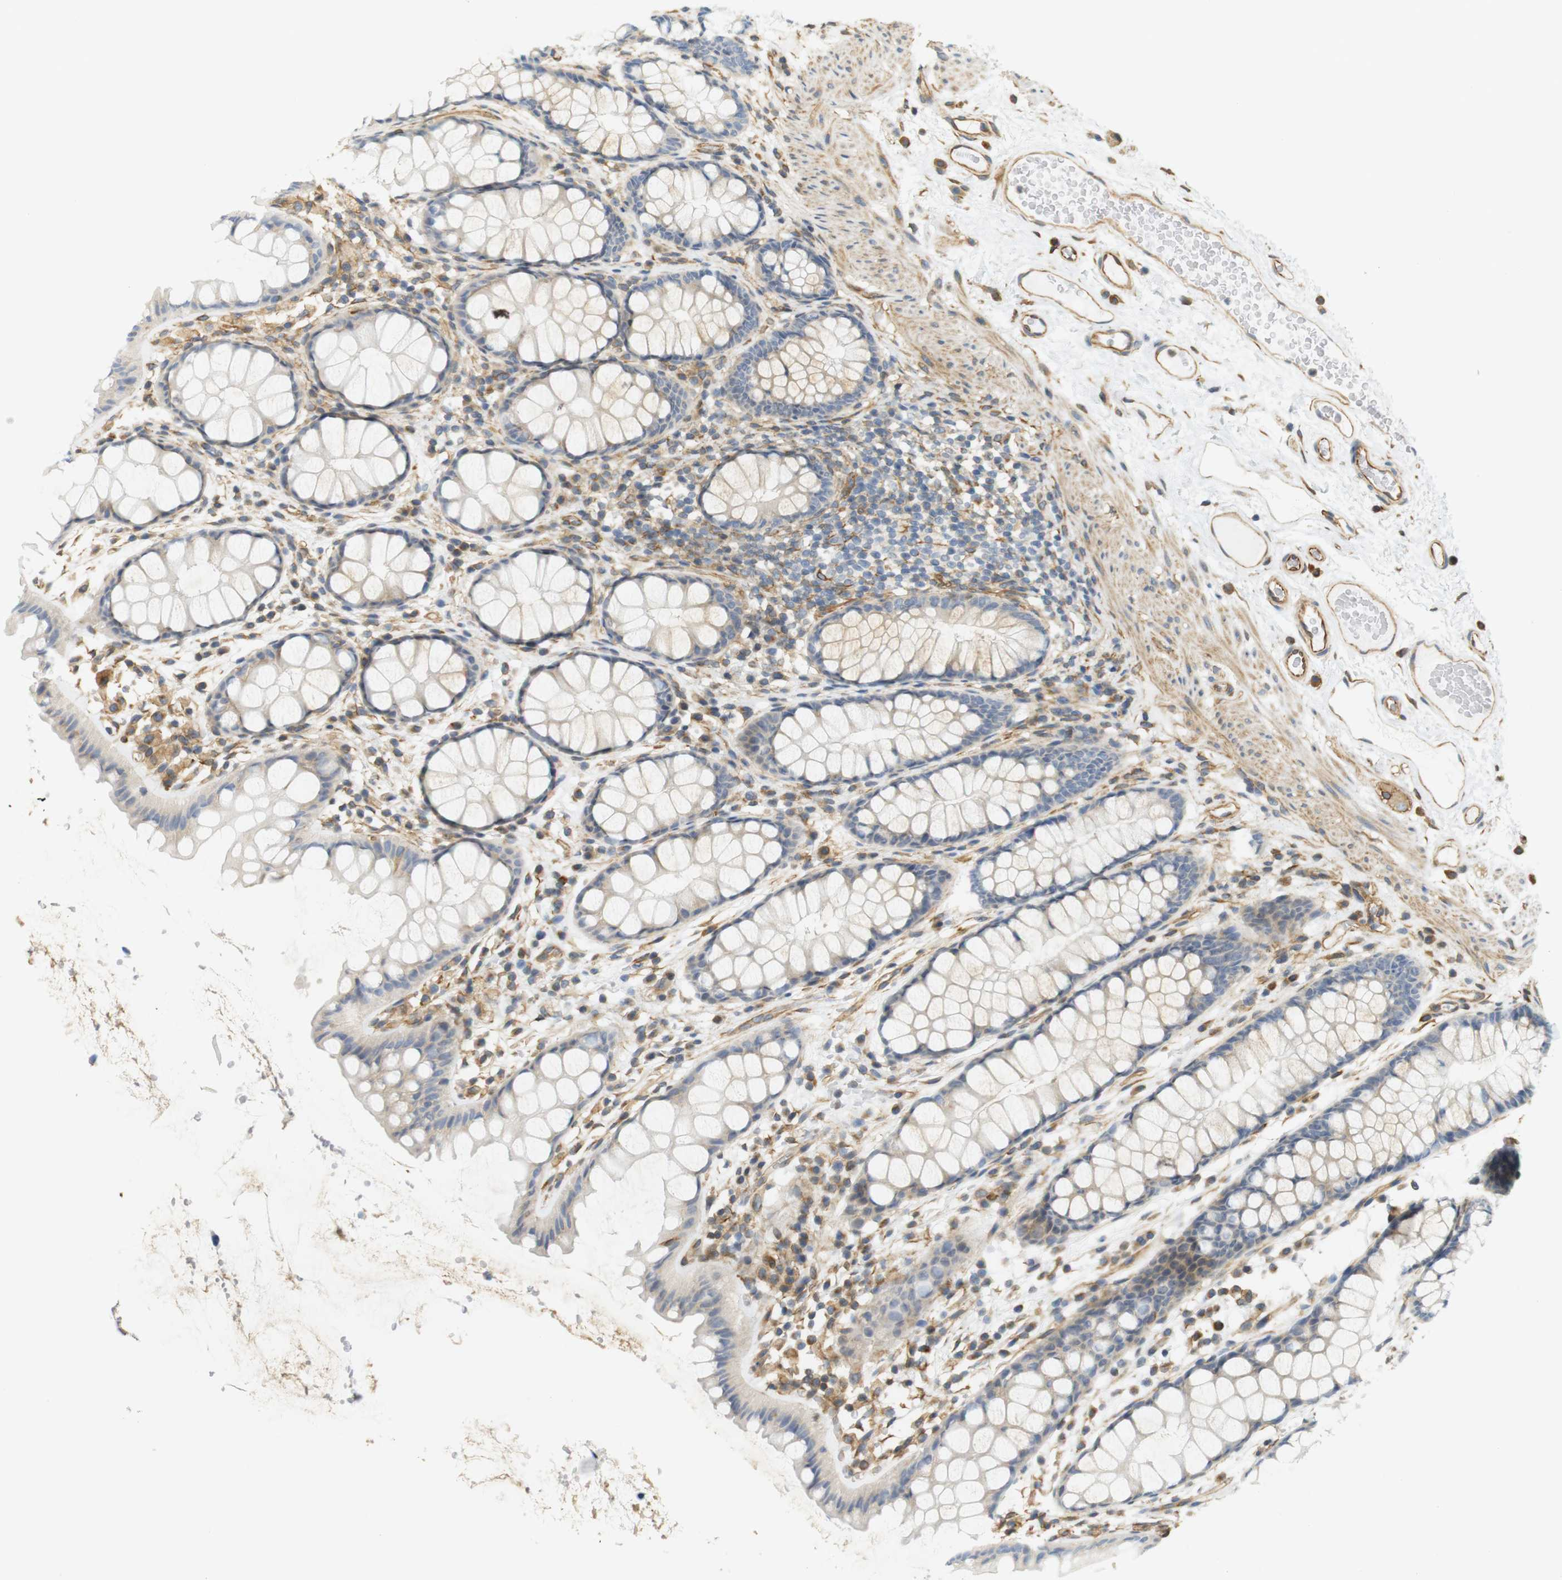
{"staining": {"intensity": "moderate", "quantity": "25%-75%", "location": "cytoplasmic/membranous"}, "tissue": "colon", "cell_type": "Endothelial cells", "image_type": "normal", "snomed": [{"axis": "morphology", "description": "Normal tissue, NOS"}, {"axis": "topography", "description": "Colon"}], "caption": "Endothelial cells display medium levels of moderate cytoplasmic/membranous expression in approximately 25%-75% of cells in benign colon. Using DAB (3,3'-diaminobenzidine) (brown) and hematoxylin (blue) stains, captured at high magnification using brightfield microscopy.", "gene": "CYTH3", "patient": {"sex": "female", "age": 55}}